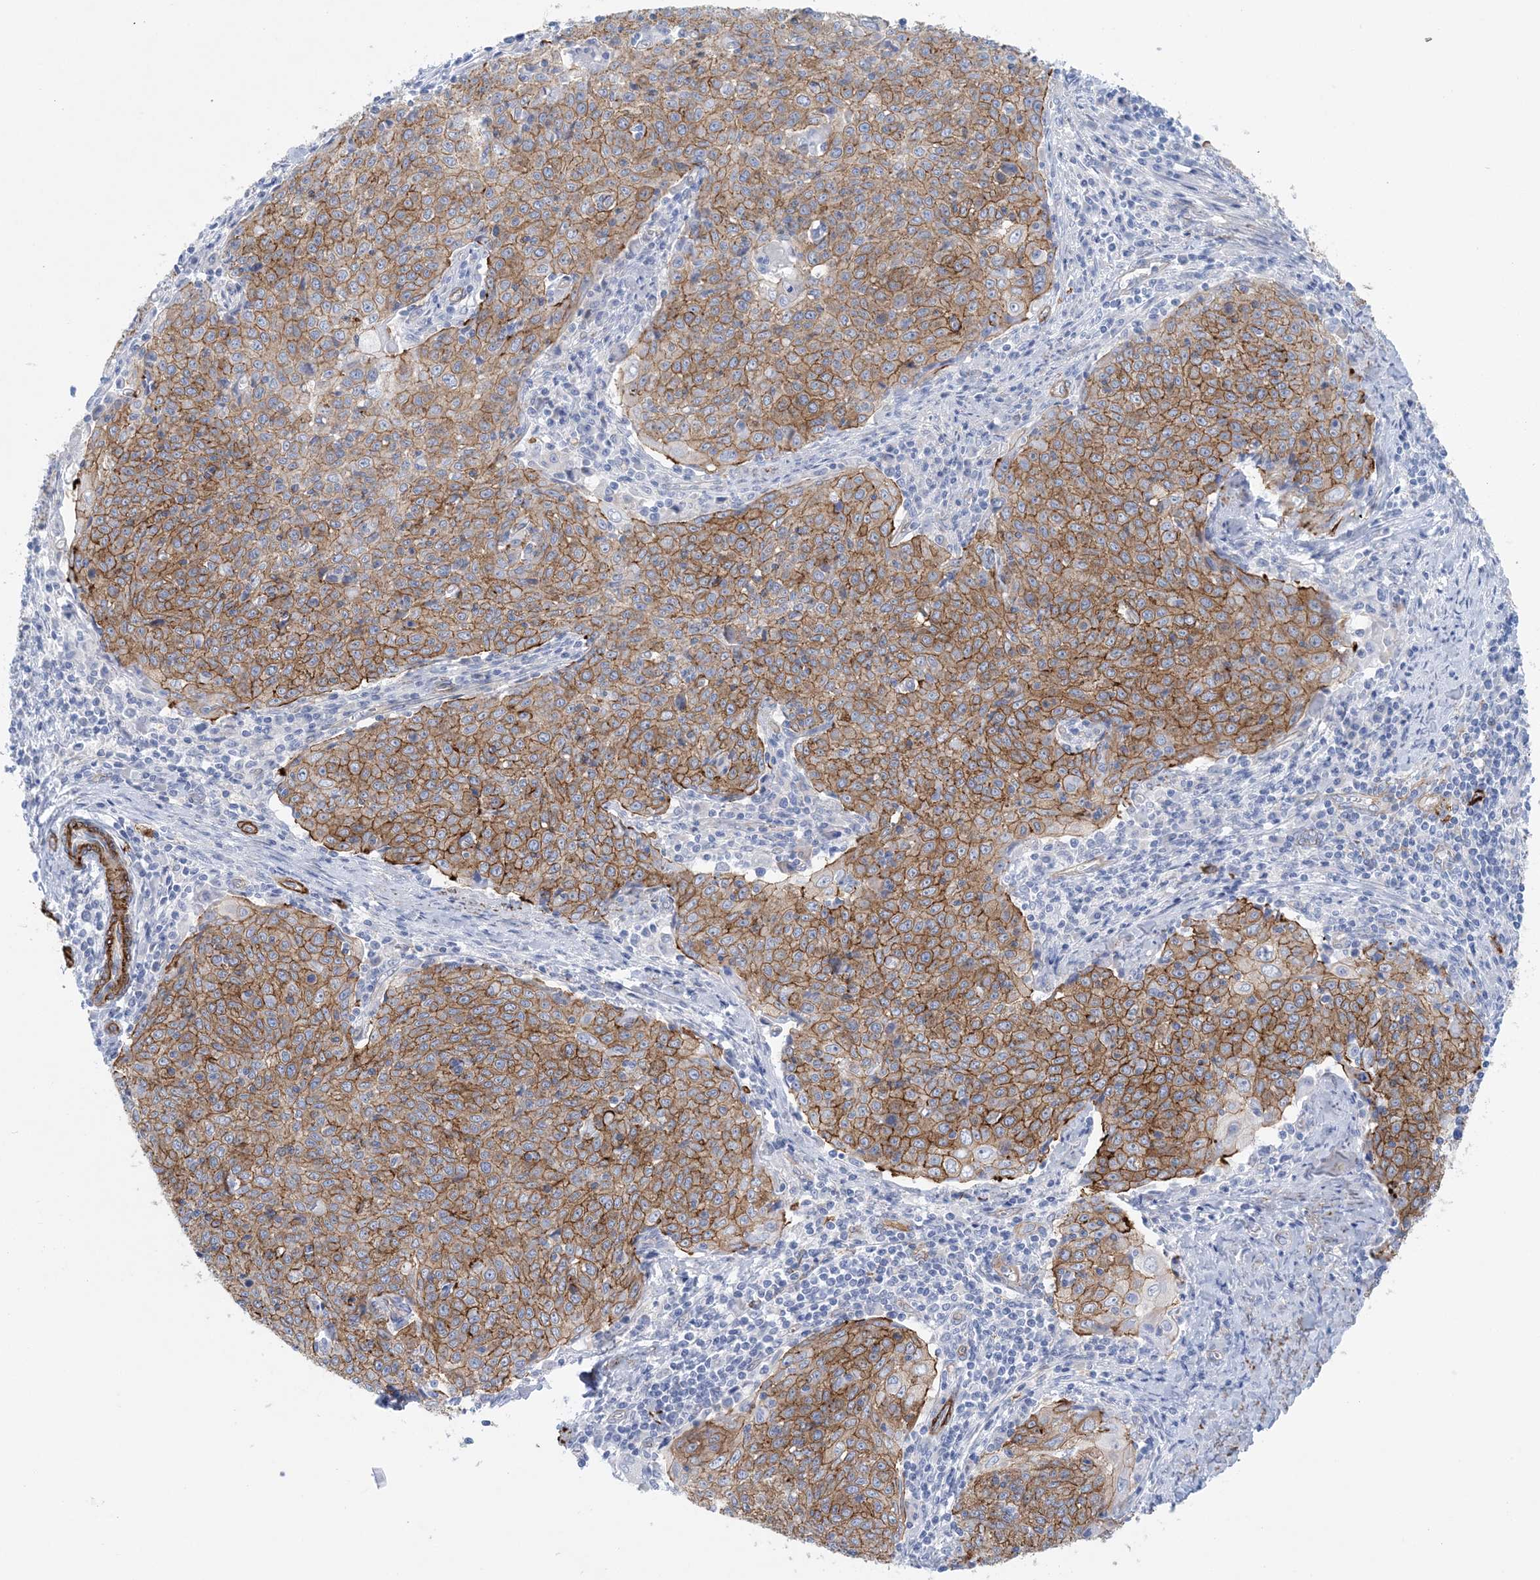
{"staining": {"intensity": "moderate", "quantity": ">75%", "location": "cytoplasmic/membranous"}, "tissue": "cervical cancer", "cell_type": "Tumor cells", "image_type": "cancer", "snomed": [{"axis": "morphology", "description": "Squamous cell carcinoma, NOS"}, {"axis": "topography", "description": "Cervix"}], "caption": "Immunohistochemical staining of human squamous cell carcinoma (cervical) demonstrates medium levels of moderate cytoplasmic/membranous protein positivity in approximately >75% of tumor cells.", "gene": "SHANK1", "patient": {"sex": "female", "age": 48}}